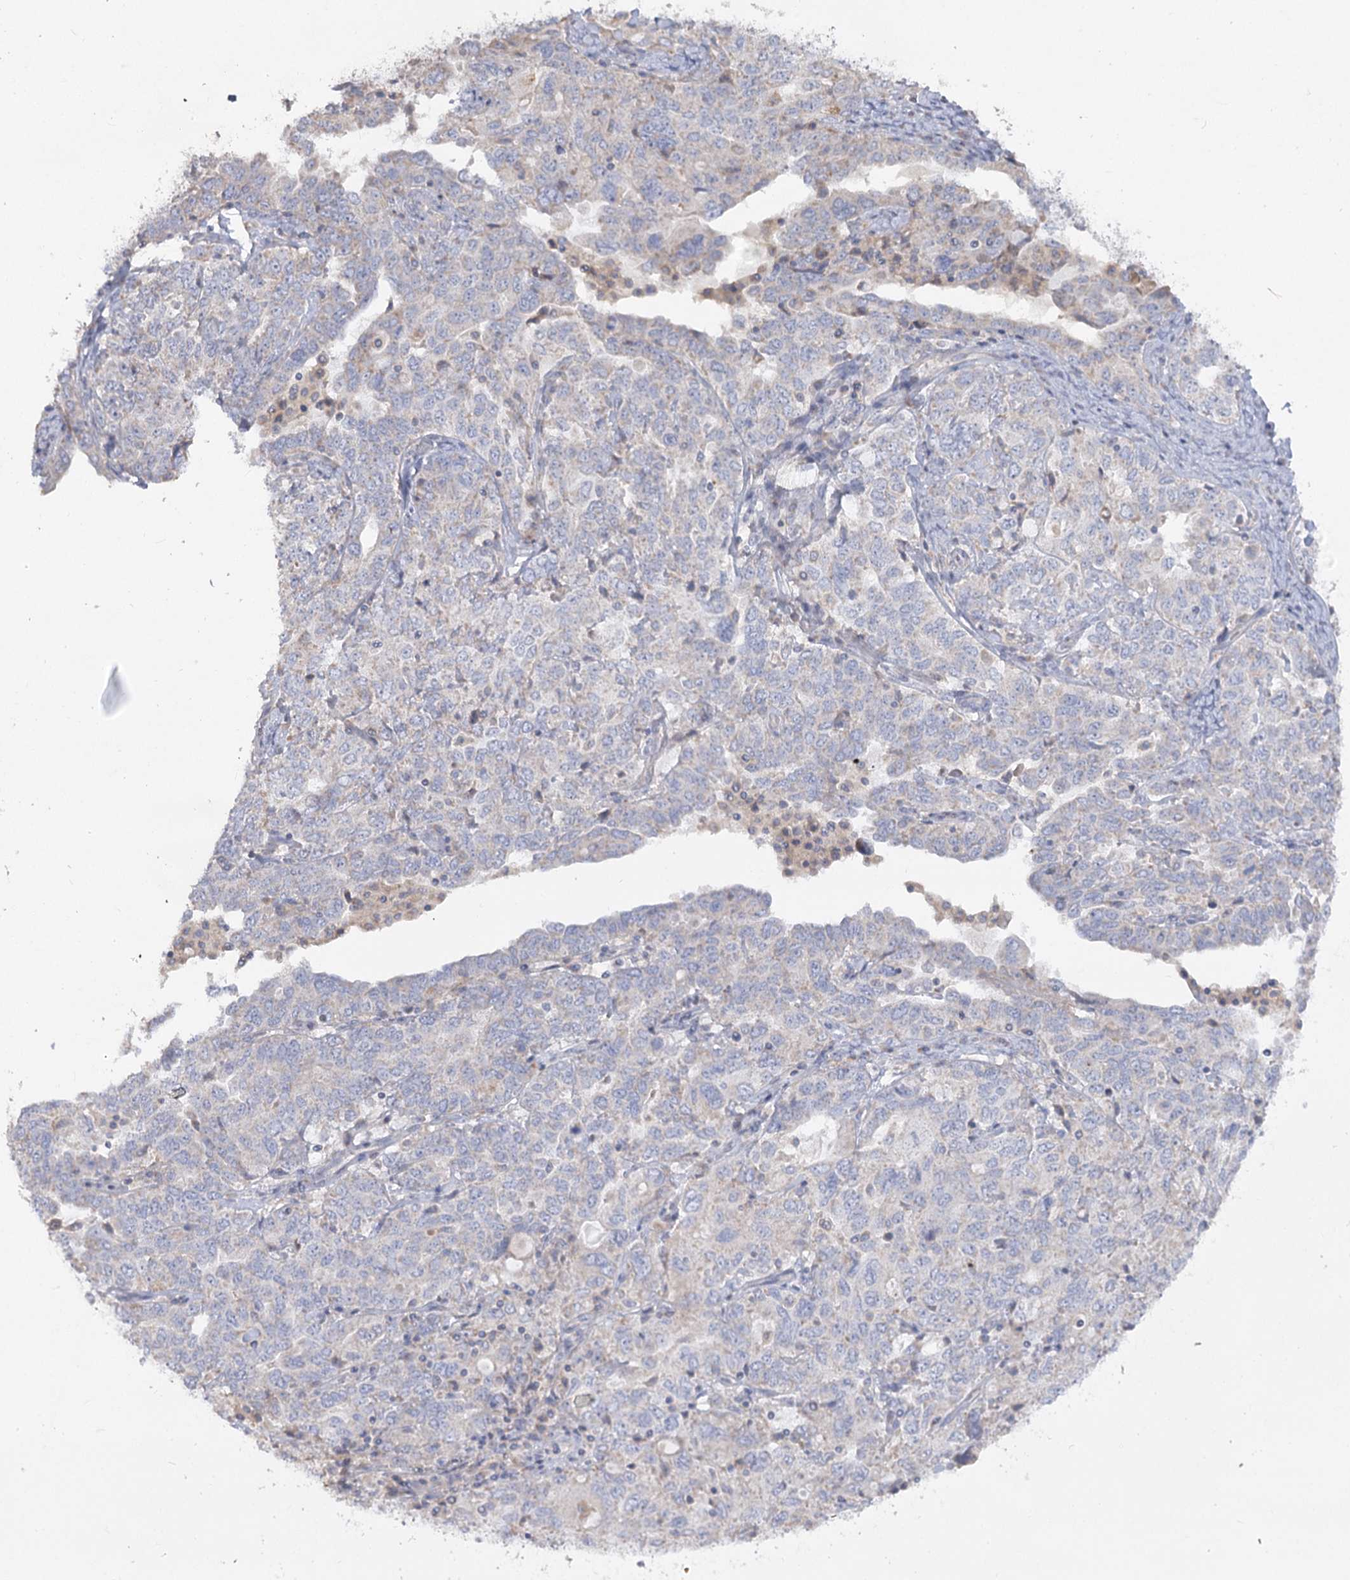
{"staining": {"intensity": "weak", "quantity": "<25%", "location": "cytoplasmic/membranous"}, "tissue": "ovarian cancer", "cell_type": "Tumor cells", "image_type": "cancer", "snomed": [{"axis": "morphology", "description": "Carcinoma, endometroid"}, {"axis": "topography", "description": "Ovary"}], "caption": "A high-resolution photomicrograph shows IHC staining of ovarian cancer (endometroid carcinoma), which demonstrates no significant staining in tumor cells.", "gene": "TMEM187", "patient": {"sex": "female", "age": 62}}